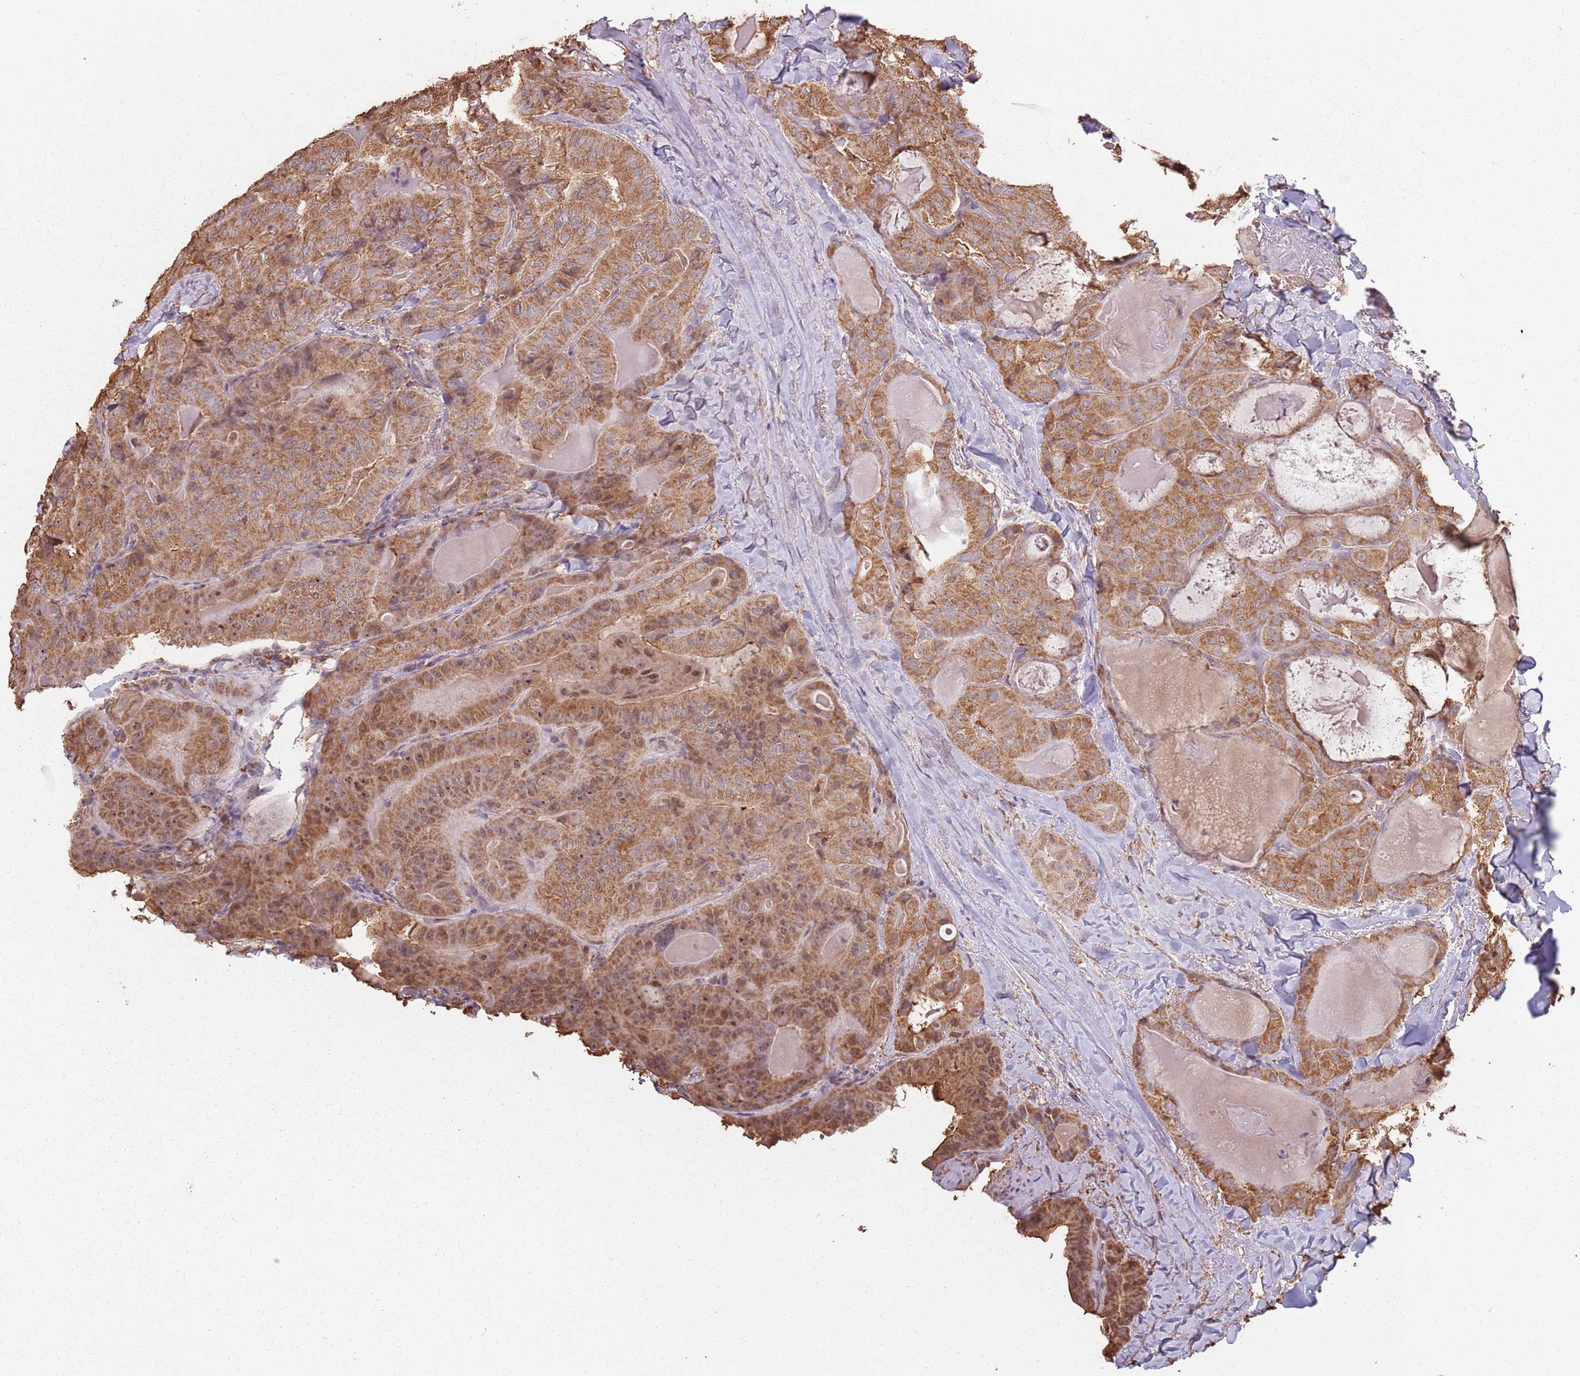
{"staining": {"intensity": "moderate", "quantity": ">75%", "location": "cytoplasmic/membranous,nuclear"}, "tissue": "thyroid cancer", "cell_type": "Tumor cells", "image_type": "cancer", "snomed": [{"axis": "morphology", "description": "Papillary adenocarcinoma, NOS"}, {"axis": "topography", "description": "Thyroid gland"}], "caption": "DAB (3,3'-diaminobenzidine) immunohistochemical staining of papillary adenocarcinoma (thyroid) displays moderate cytoplasmic/membranous and nuclear protein expression in approximately >75% of tumor cells.", "gene": "ATOSB", "patient": {"sex": "female", "age": 68}}